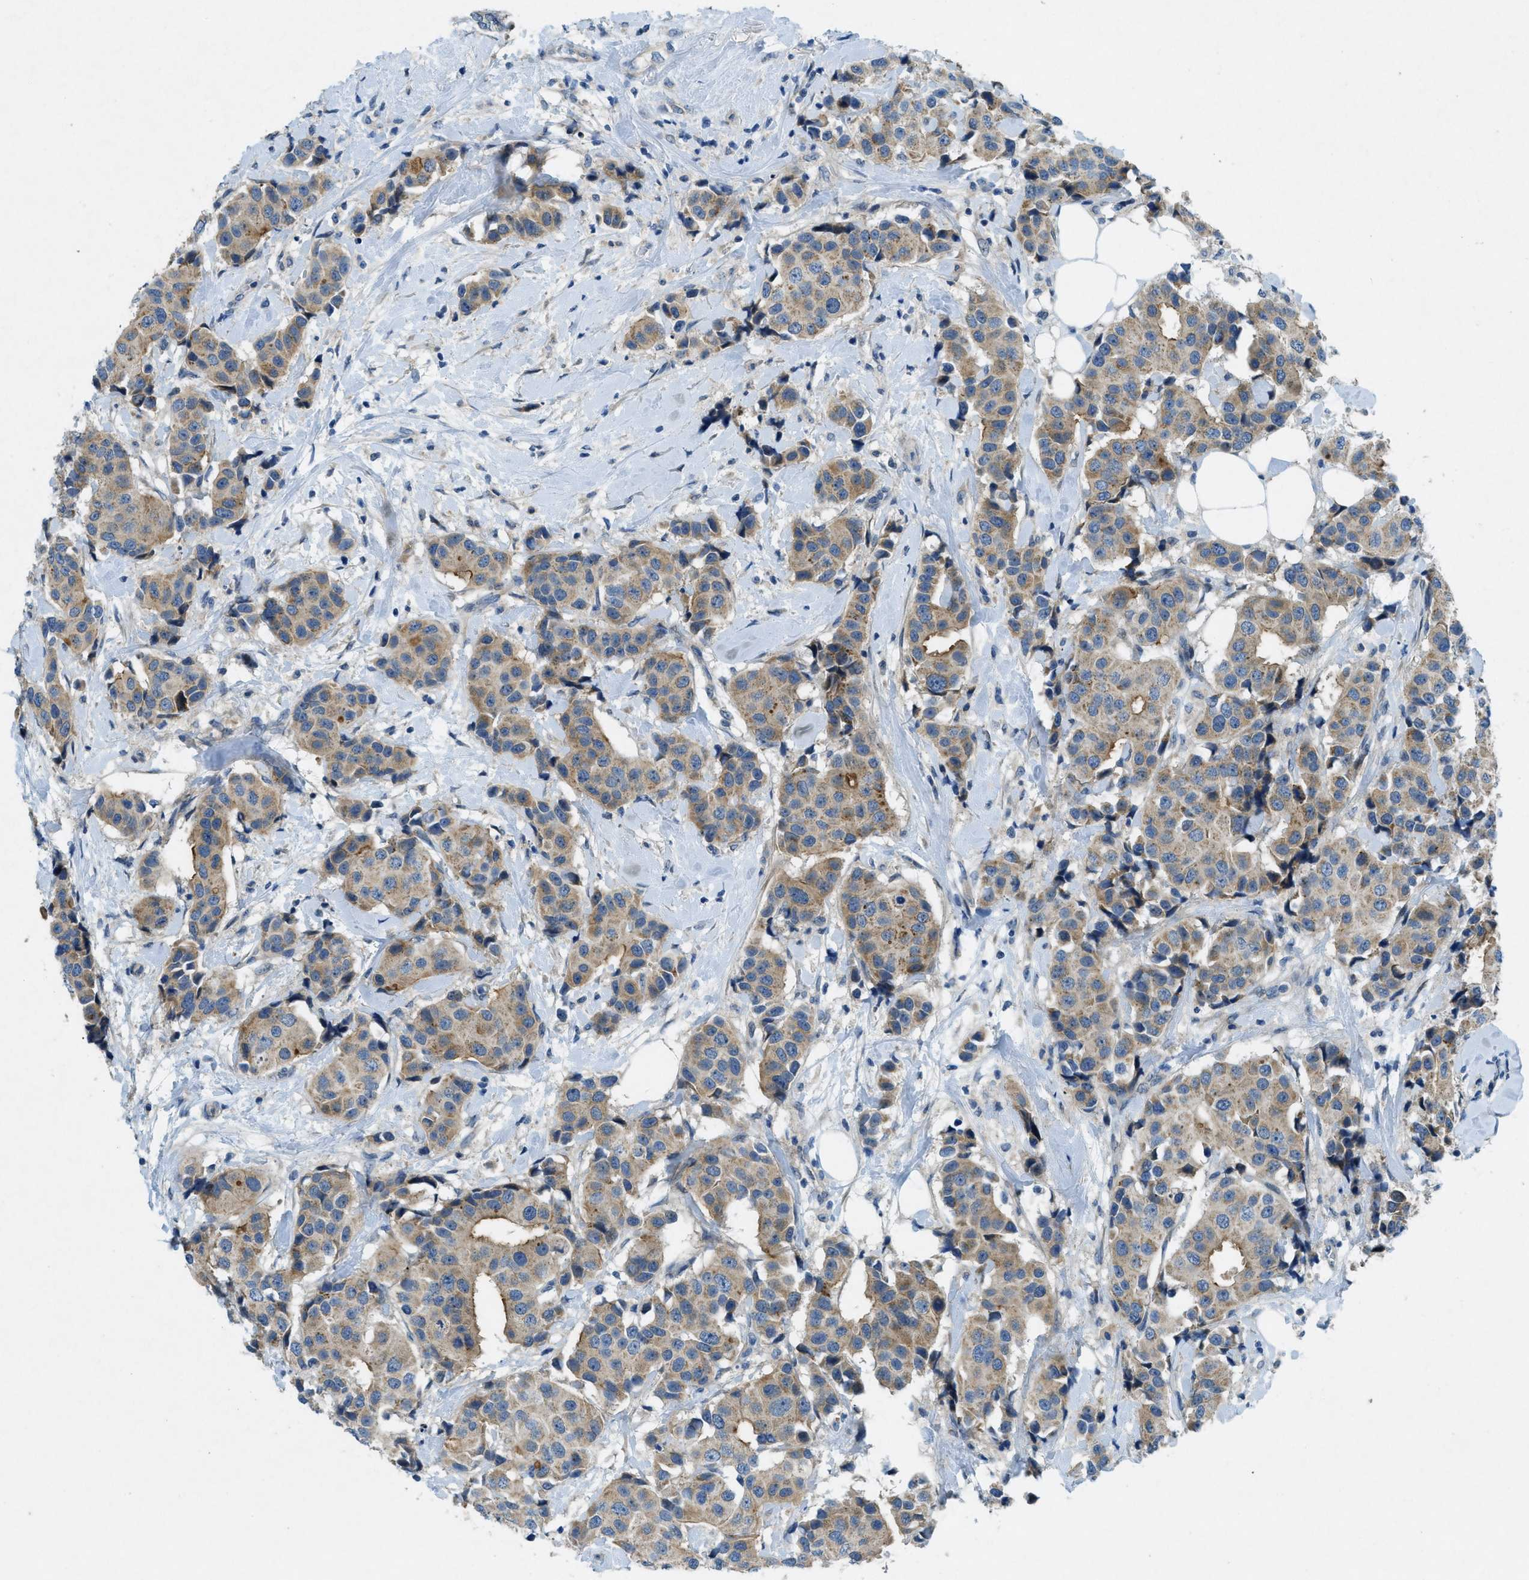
{"staining": {"intensity": "moderate", "quantity": "25%-75%", "location": "cytoplasmic/membranous"}, "tissue": "breast cancer", "cell_type": "Tumor cells", "image_type": "cancer", "snomed": [{"axis": "morphology", "description": "Normal tissue, NOS"}, {"axis": "morphology", "description": "Duct carcinoma"}, {"axis": "topography", "description": "Breast"}], "caption": "Immunohistochemical staining of human infiltrating ductal carcinoma (breast) demonstrates medium levels of moderate cytoplasmic/membranous protein positivity in approximately 25%-75% of tumor cells.", "gene": "SNX14", "patient": {"sex": "female", "age": 39}}